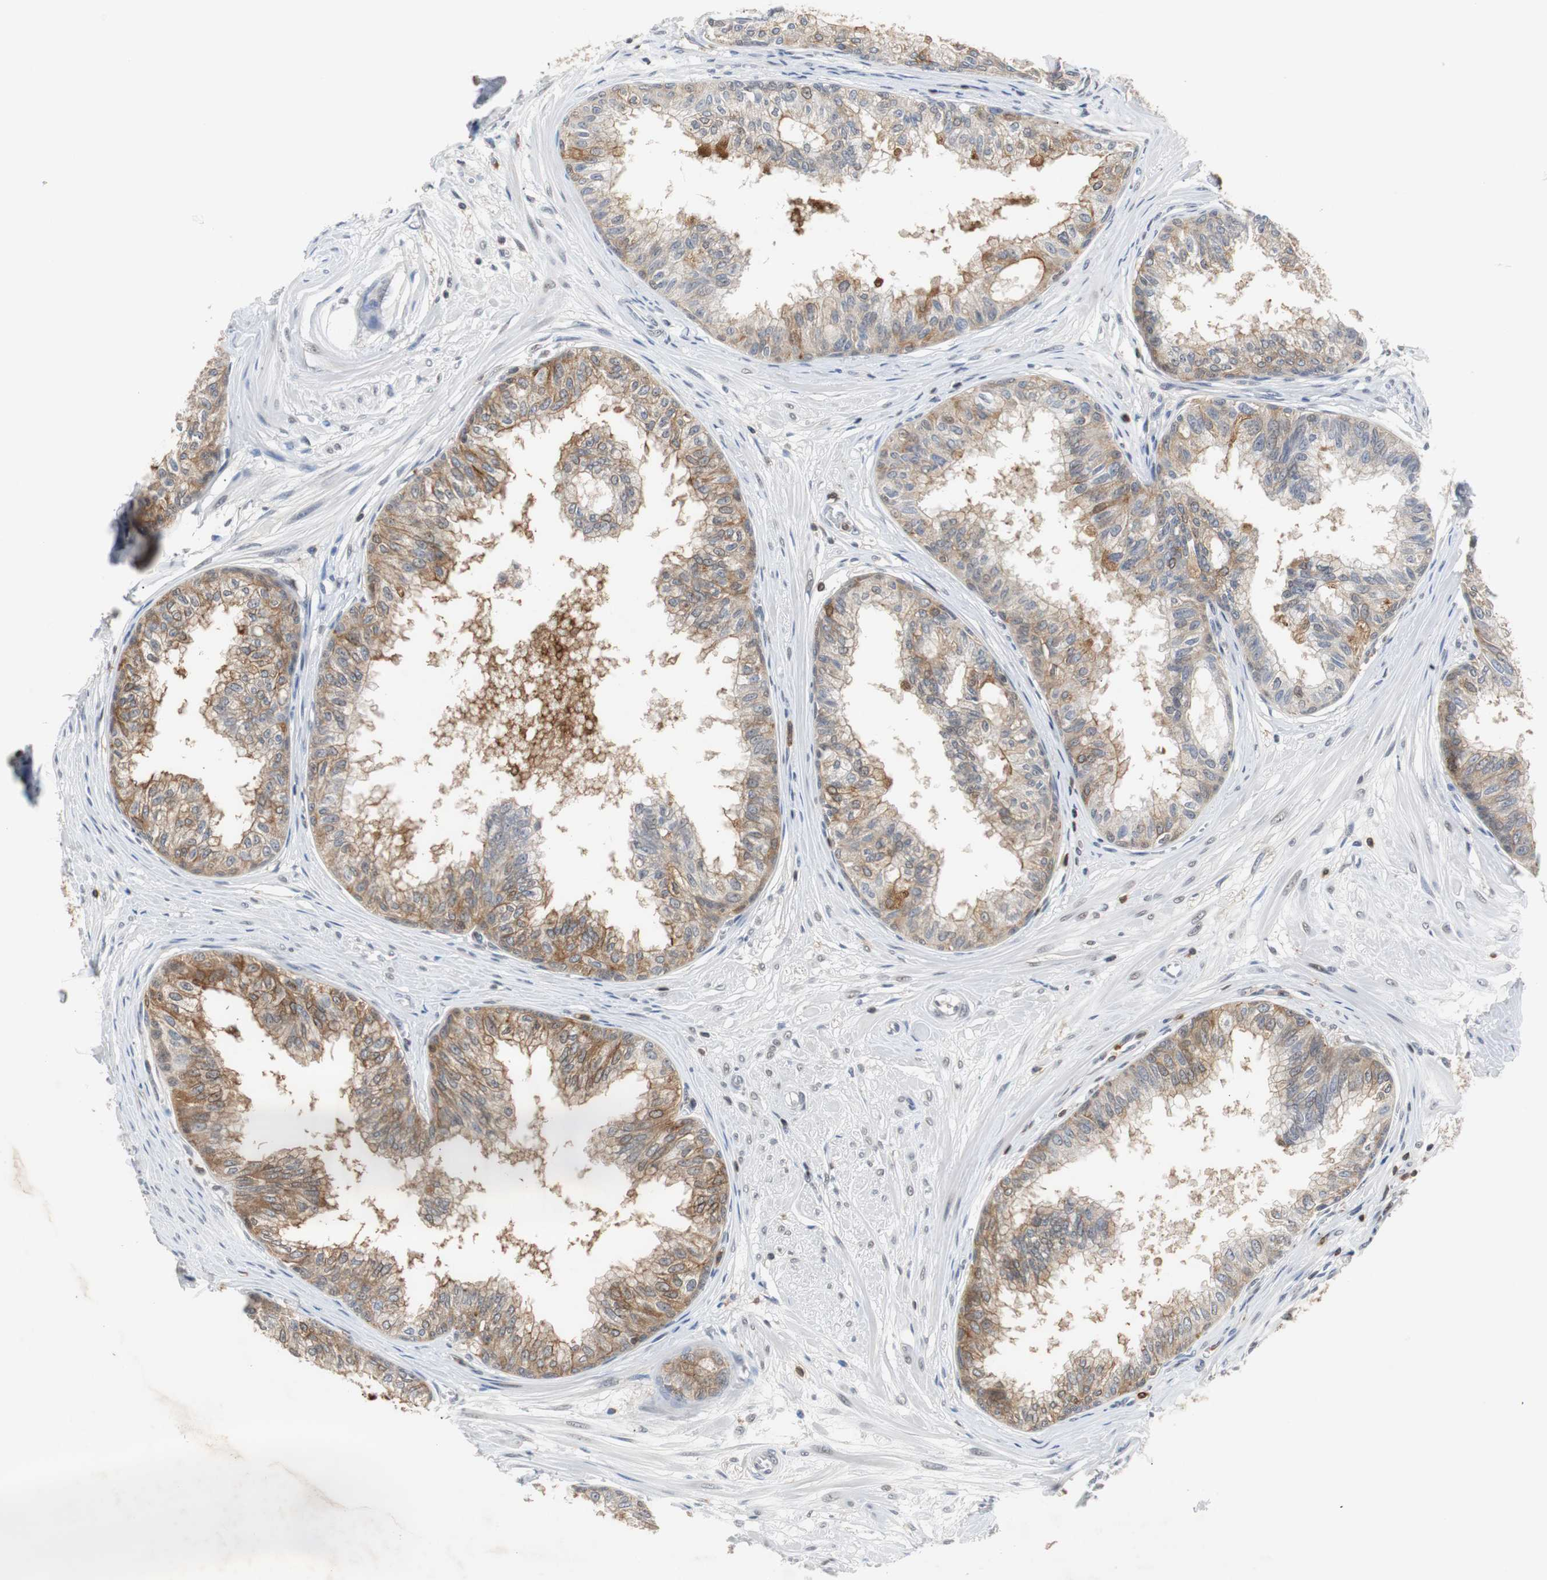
{"staining": {"intensity": "moderate", "quantity": ">75%", "location": "cytoplasmic/membranous,nuclear"}, "tissue": "prostate", "cell_type": "Glandular cells", "image_type": "normal", "snomed": [{"axis": "morphology", "description": "Normal tissue, NOS"}, {"axis": "topography", "description": "Prostate"}, {"axis": "topography", "description": "Seminal veicle"}], "caption": "Immunohistochemistry (IHC) (DAB) staining of normal human prostate exhibits moderate cytoplasmic/membranous,nuclear protein expression in about >75% of glandular cells.", "gene": "SIRT1", "patient": {"sex": "male", "age": 60}}